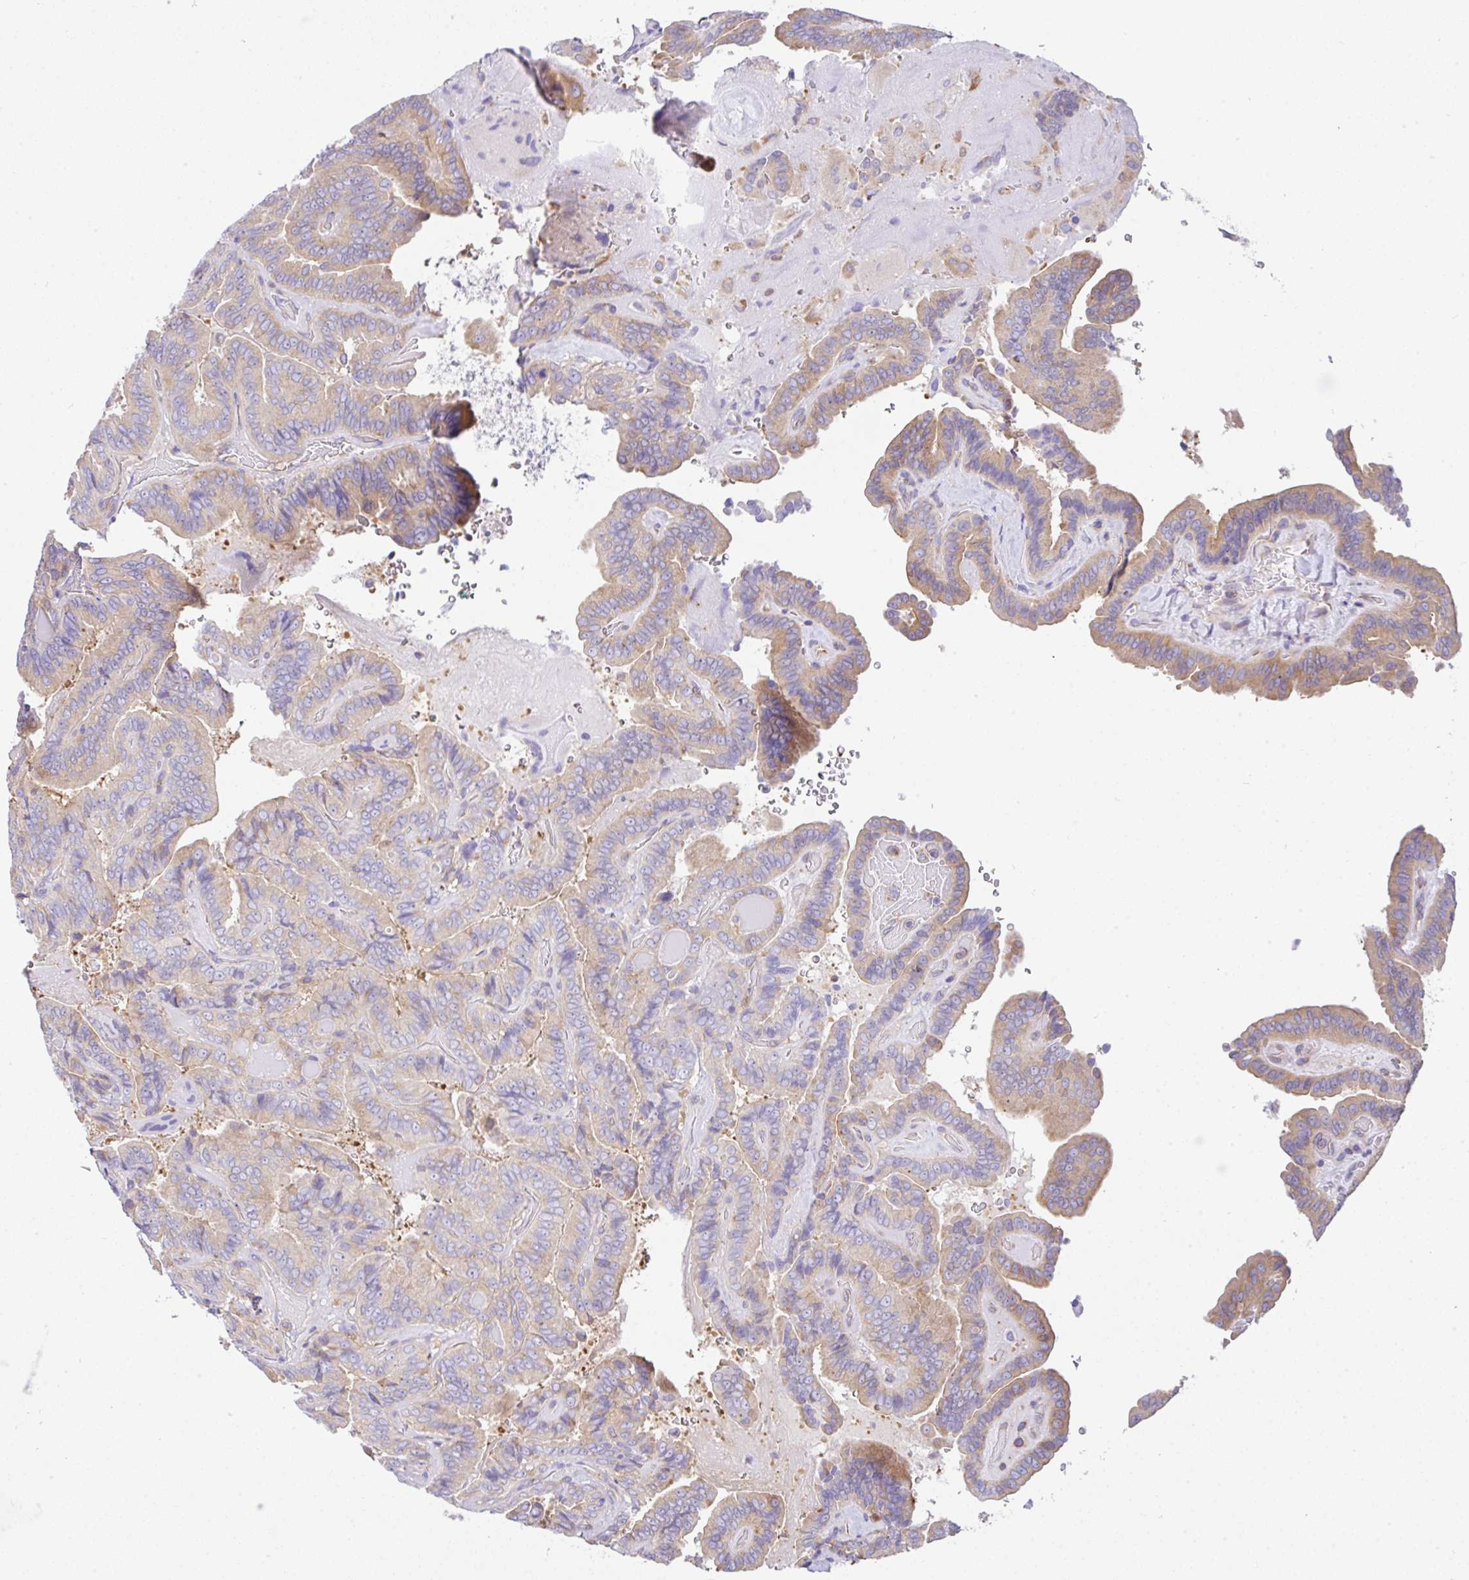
{"staining": {"intensity": "weak", "quantity": "<25%", "location": "cytoplasmic/membranous"}, "tissue": "thyroid cancer", "cell_type": "Tumor cells", "image_type": "cancer", "snomed": [{"axis": "morphology", "description": "Papillary adenocarcinoma, NOS"}, {"axis": "topography", "description": "Thyroid gland"}], "caption": "Human thyroid cancer (papillary adenocarcinoma) stained for a protein using immunohistochemistry (IHC) displays no positivity in tumor cells.", "gene": "GFPT2", "patient": {"sex": "male", "age": 61}}